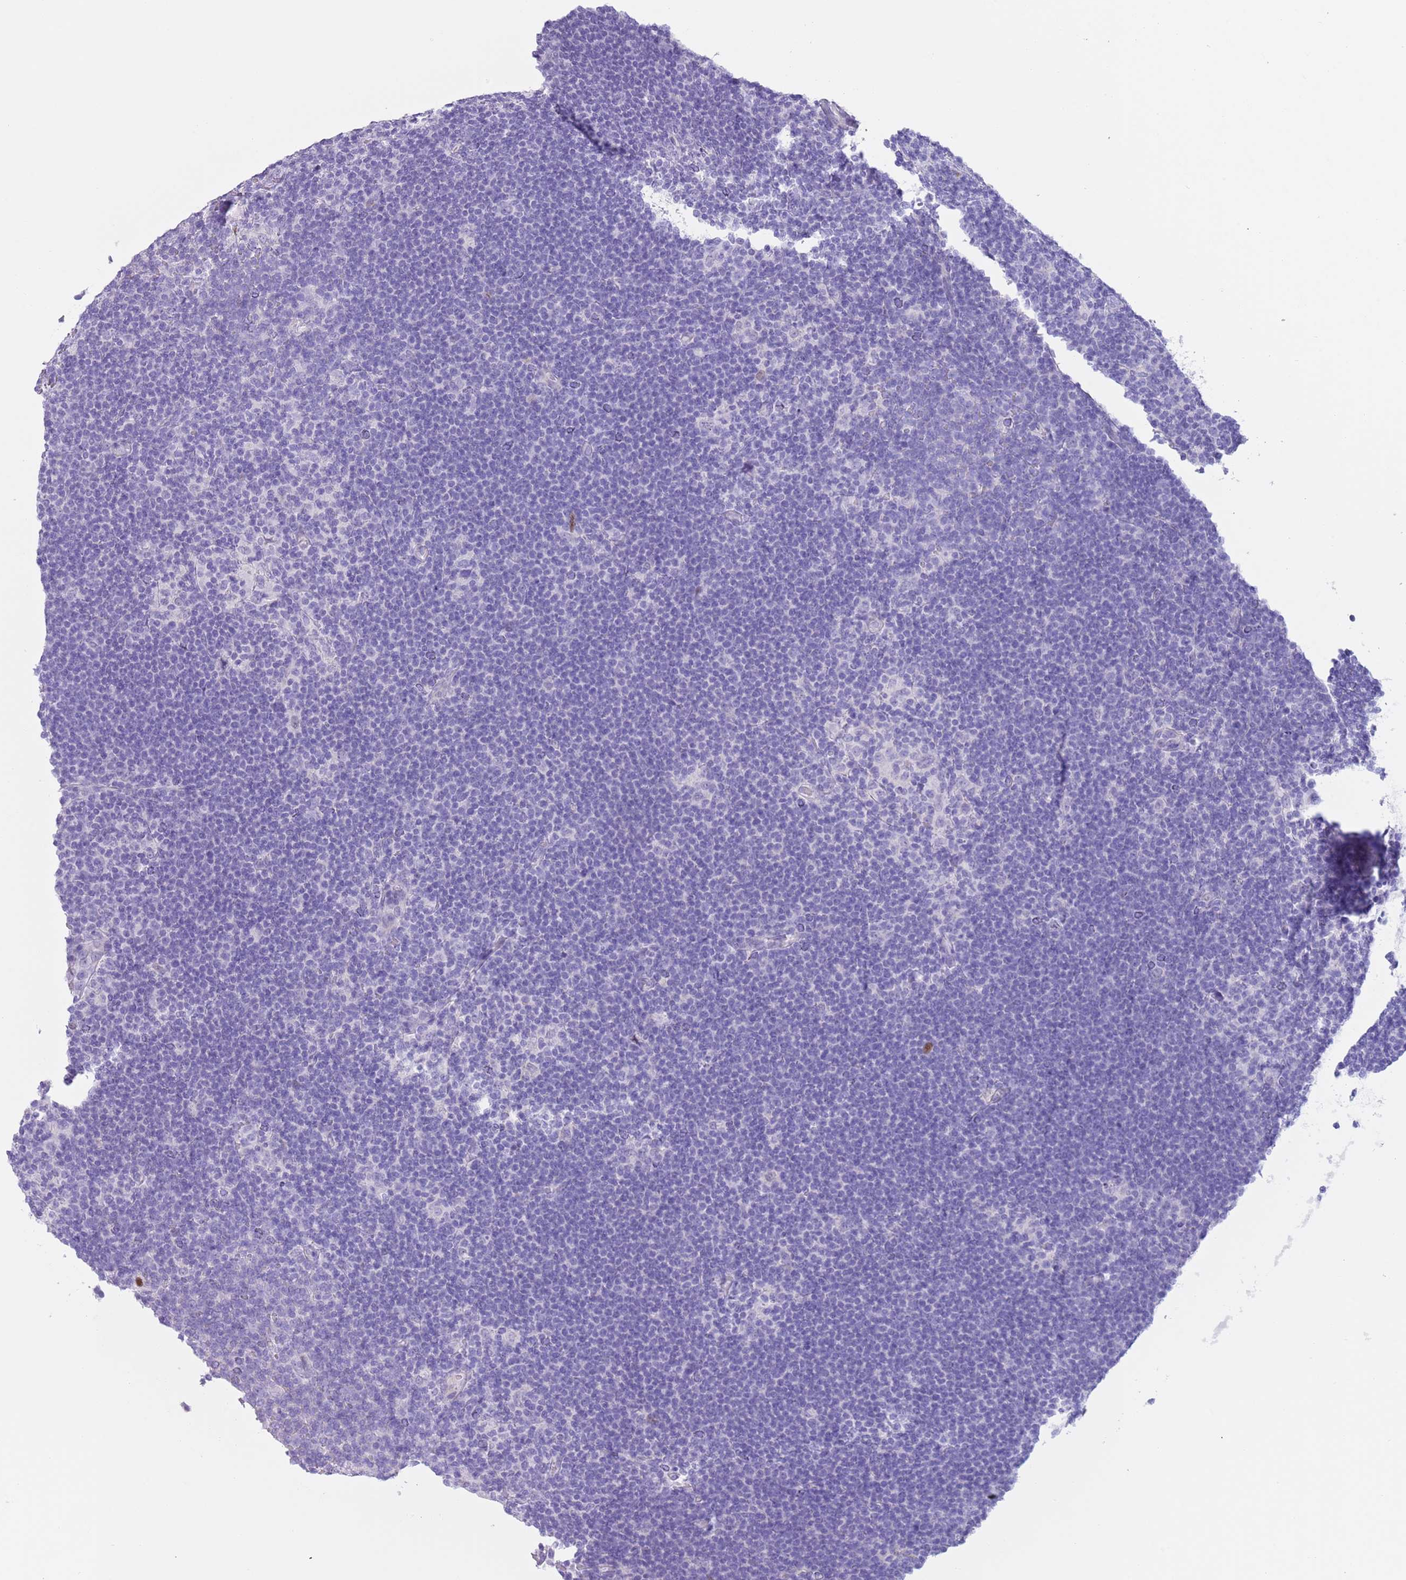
{"staining": {"intensity": "negative", "quantity": "none", "location": "none"}, "tissue": "lymphoma", "cell_type": "Tumor cells", "image_type": "cancer", "snomed": [{"axis": "morphology", "description": "Hodgkin's disease, NOS"}, {"axis": "topography", "description": "Lymph node"}], "caption": "The photomicrograph reveals no staining of tumor cells in Hodgkin's disease.", "gene": "SLC7A14", "patient": {"sex": "female", "age": 57}}